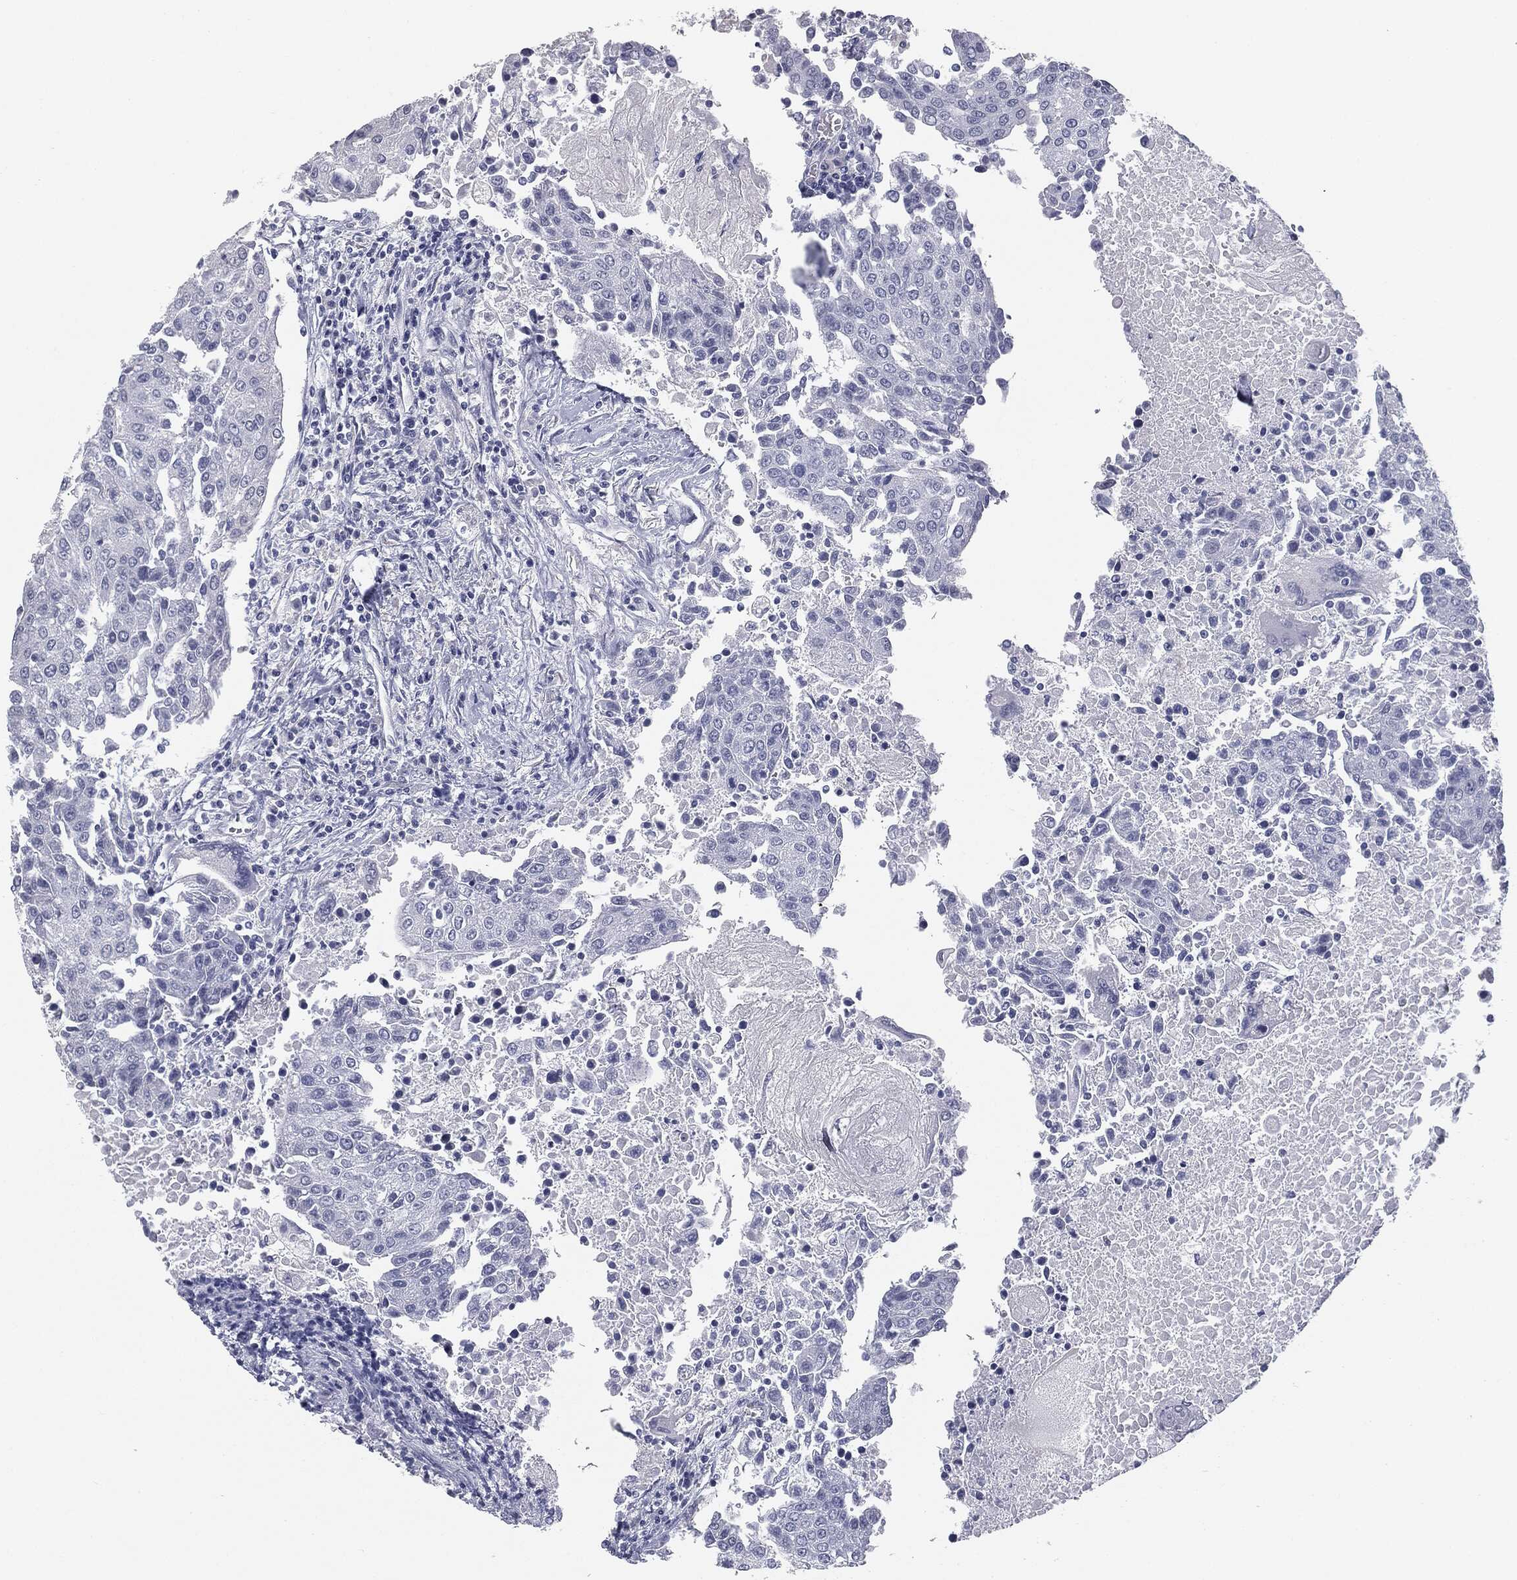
{"staining": {"intensity": "negative", "quantity": "none", "location": "none"}, "tissue": "urothelial cancer", "cell_type": "Tumor cells", "image_type": "cancer", "snomed": [{"axis": "morphology", "description": "Urothelial carcinoma, High grade"}, {"axis": "topography", "description": "Urinary bladder"}], "caption": "Tumor cells are negative for brown protein staining in urothelial cancer.", "gene": "MUC5AC", "patient": {"sex": "female", "age": 85}}